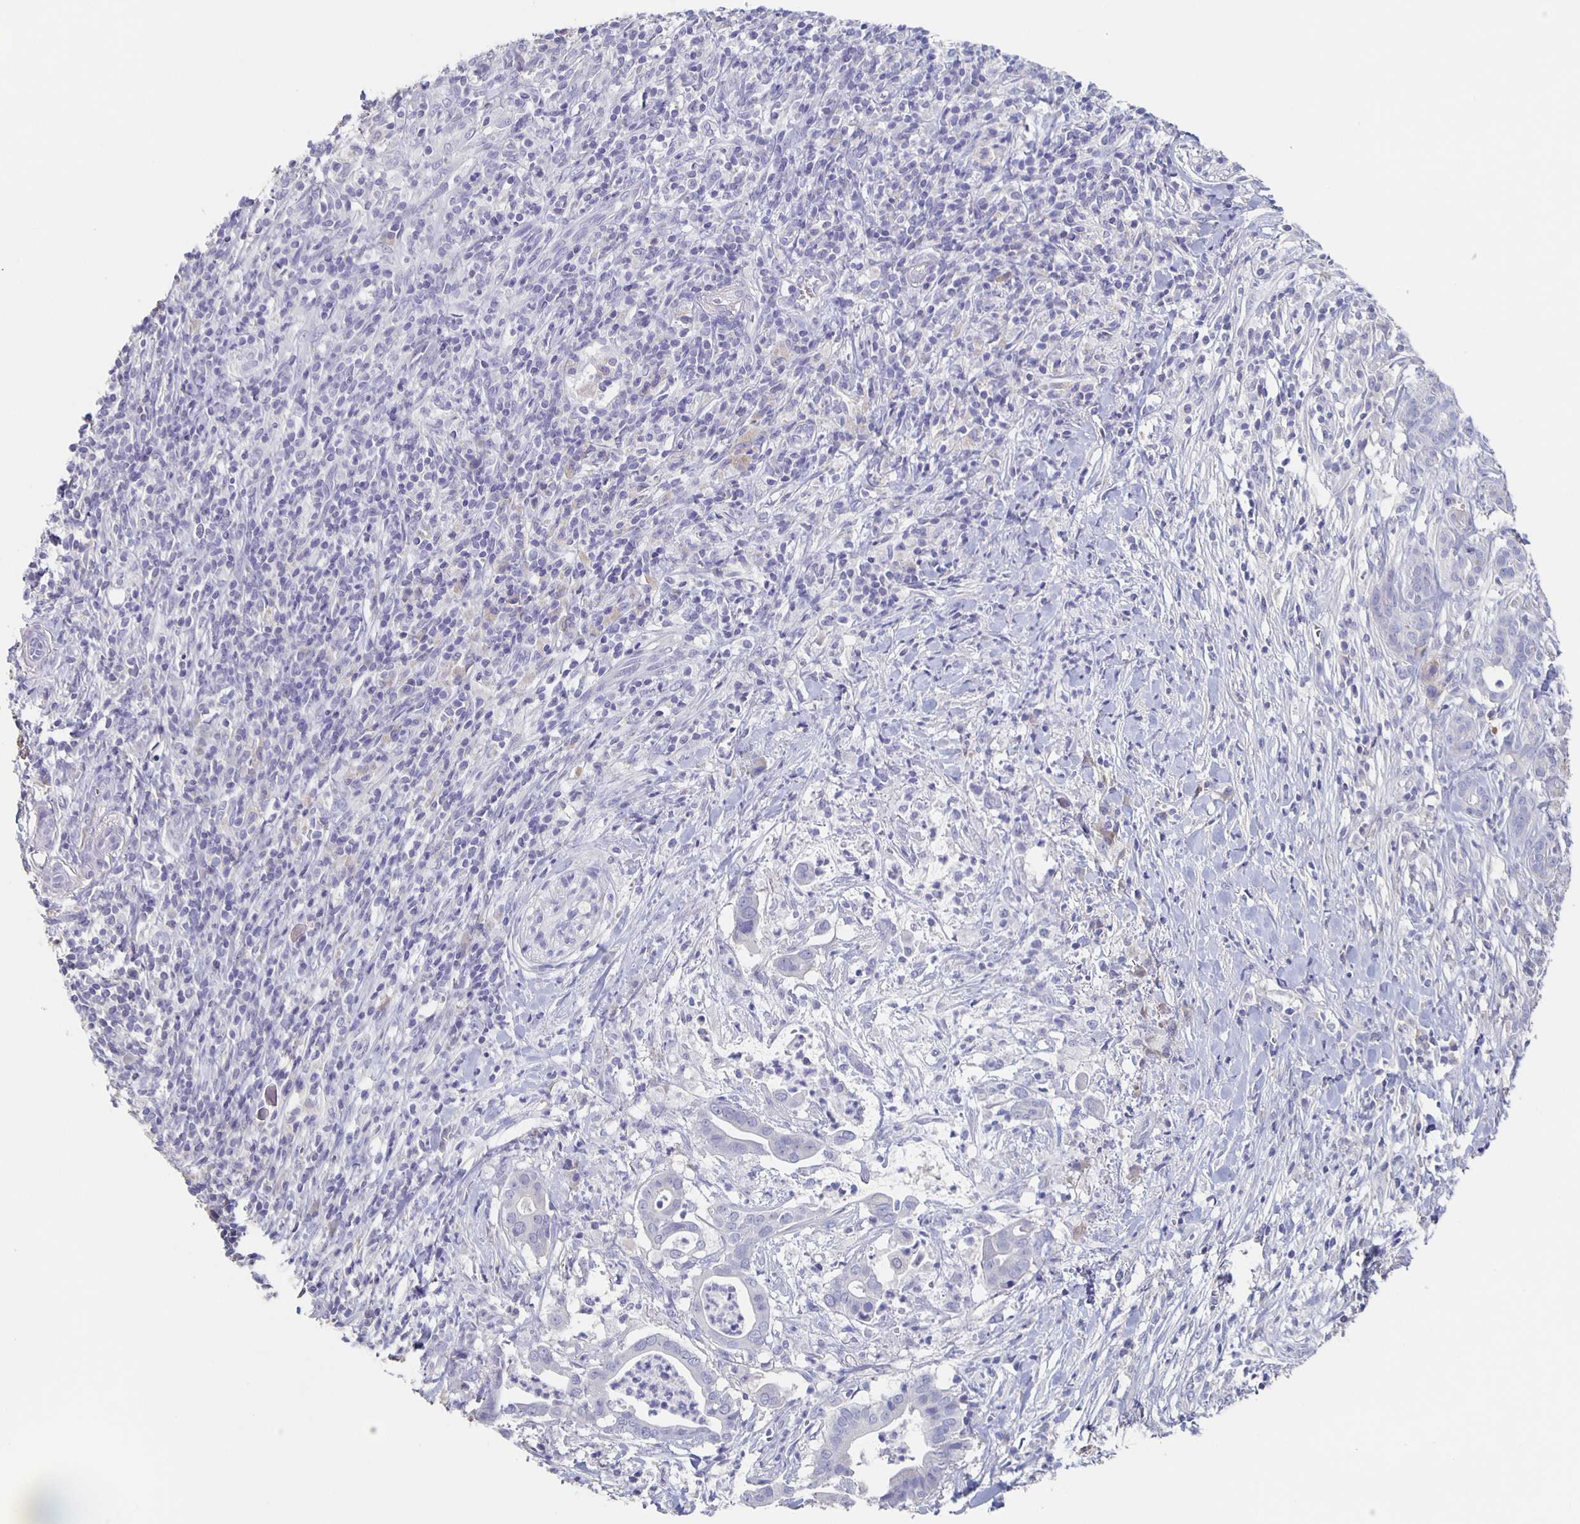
{"staining": {"intensity": "negative", "quantity": "none", "location": "none"}, "tissue": "pancreatic cancer", "cell_type": "Tumor cells", "image_type": "cancer", "snomed": [{"axis": "morphology", "description": "Adenocarcinoma, NOS"}, {"axis": "topography", "description": "Pancreas"}], "caption": "This is an IHC micrograph of adenocarcinoma (pancreatic). There is no staining in tumor cells.", "gene": "CACNA2D2", "patient": {"sex": "male", "age": 61}}